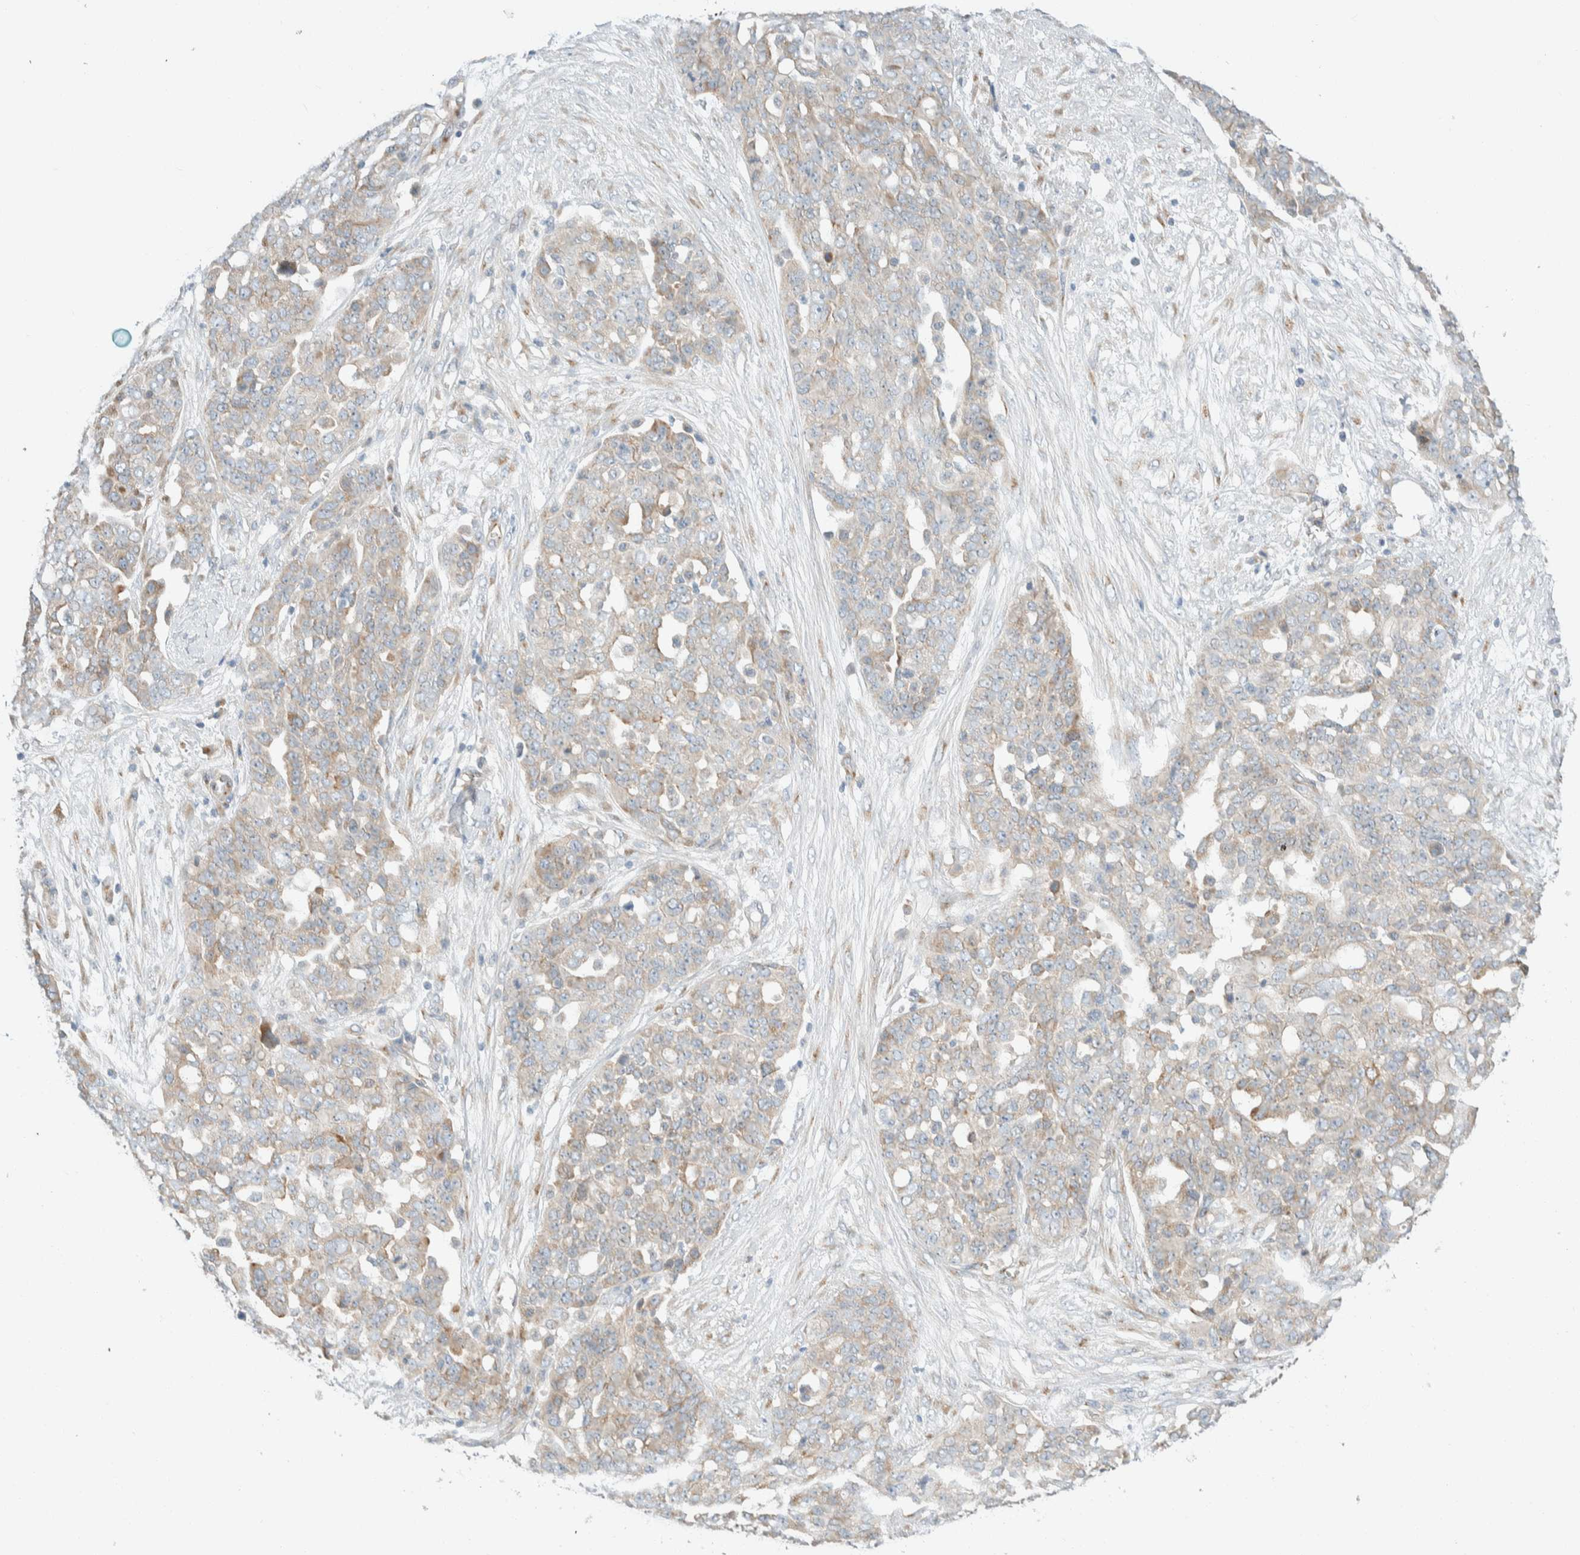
{"staining": {"intensity": "weak", "quantity": "25%-75%", "location": "cytoplasmic/membranous"}, "tissue": "ovarian cancer", "cell_type": "Tumor cells", "image_type": "cancer", "snomed": [{"axis": "morphology", "description": "Cystadenocarcinoma, serous, NOS"}, {"axis": "topography", "description": "Soft tissue"}, {"axis": "topography", "description": "Ovary"}], "caption": "Tumor cells display low levels of weak cytoplasmic/membranous staining in about 25%-75% of cells in ovarian cancer. (DAB IHC with brightfield microscopy, high magnification).", "gene": "TMEM184B", "patient": {"sex": "female", "age": 57}}